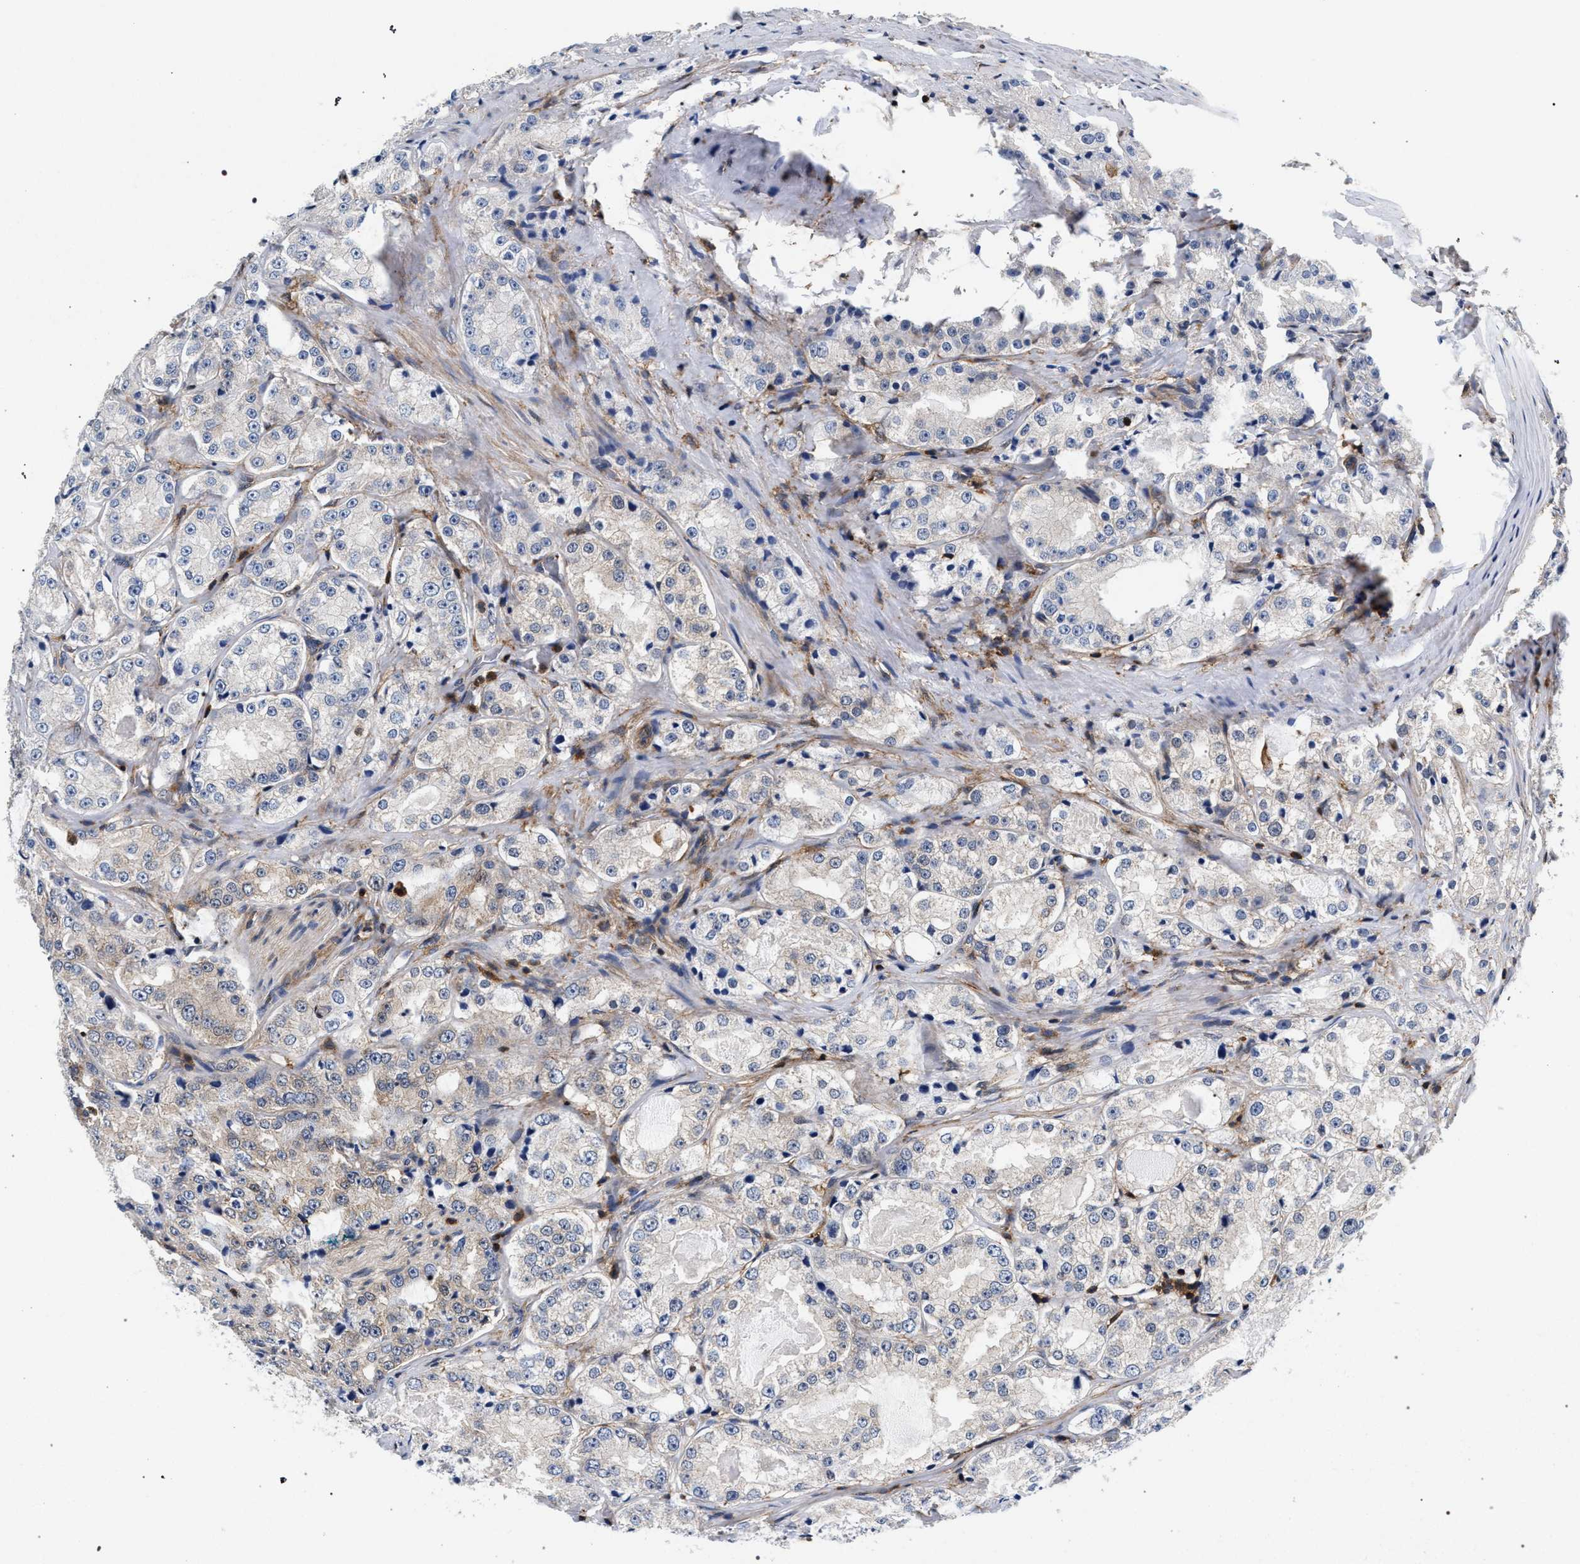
{"staining": {"intensity": "negative", "quantity": "none", "location": "none"}, "tissue": "prostate cancer", "cell_type": "Tumor cells", "image_type": "cancer", "snomed": [{"axis": "morphology", "description": "Adenocarcinoma, High grade"}, {"axis": "topography", "description": "Prostate"}], "caption": "DAB (3,3'-diaminobenzidine) immunohistochemical staining of prostate cancer (adenocarcinoma (high-grade)) demonstrates no significant staining in tumor cells.", "gene": "LASP1", "patient": {"sex": "male", "age": 73}}